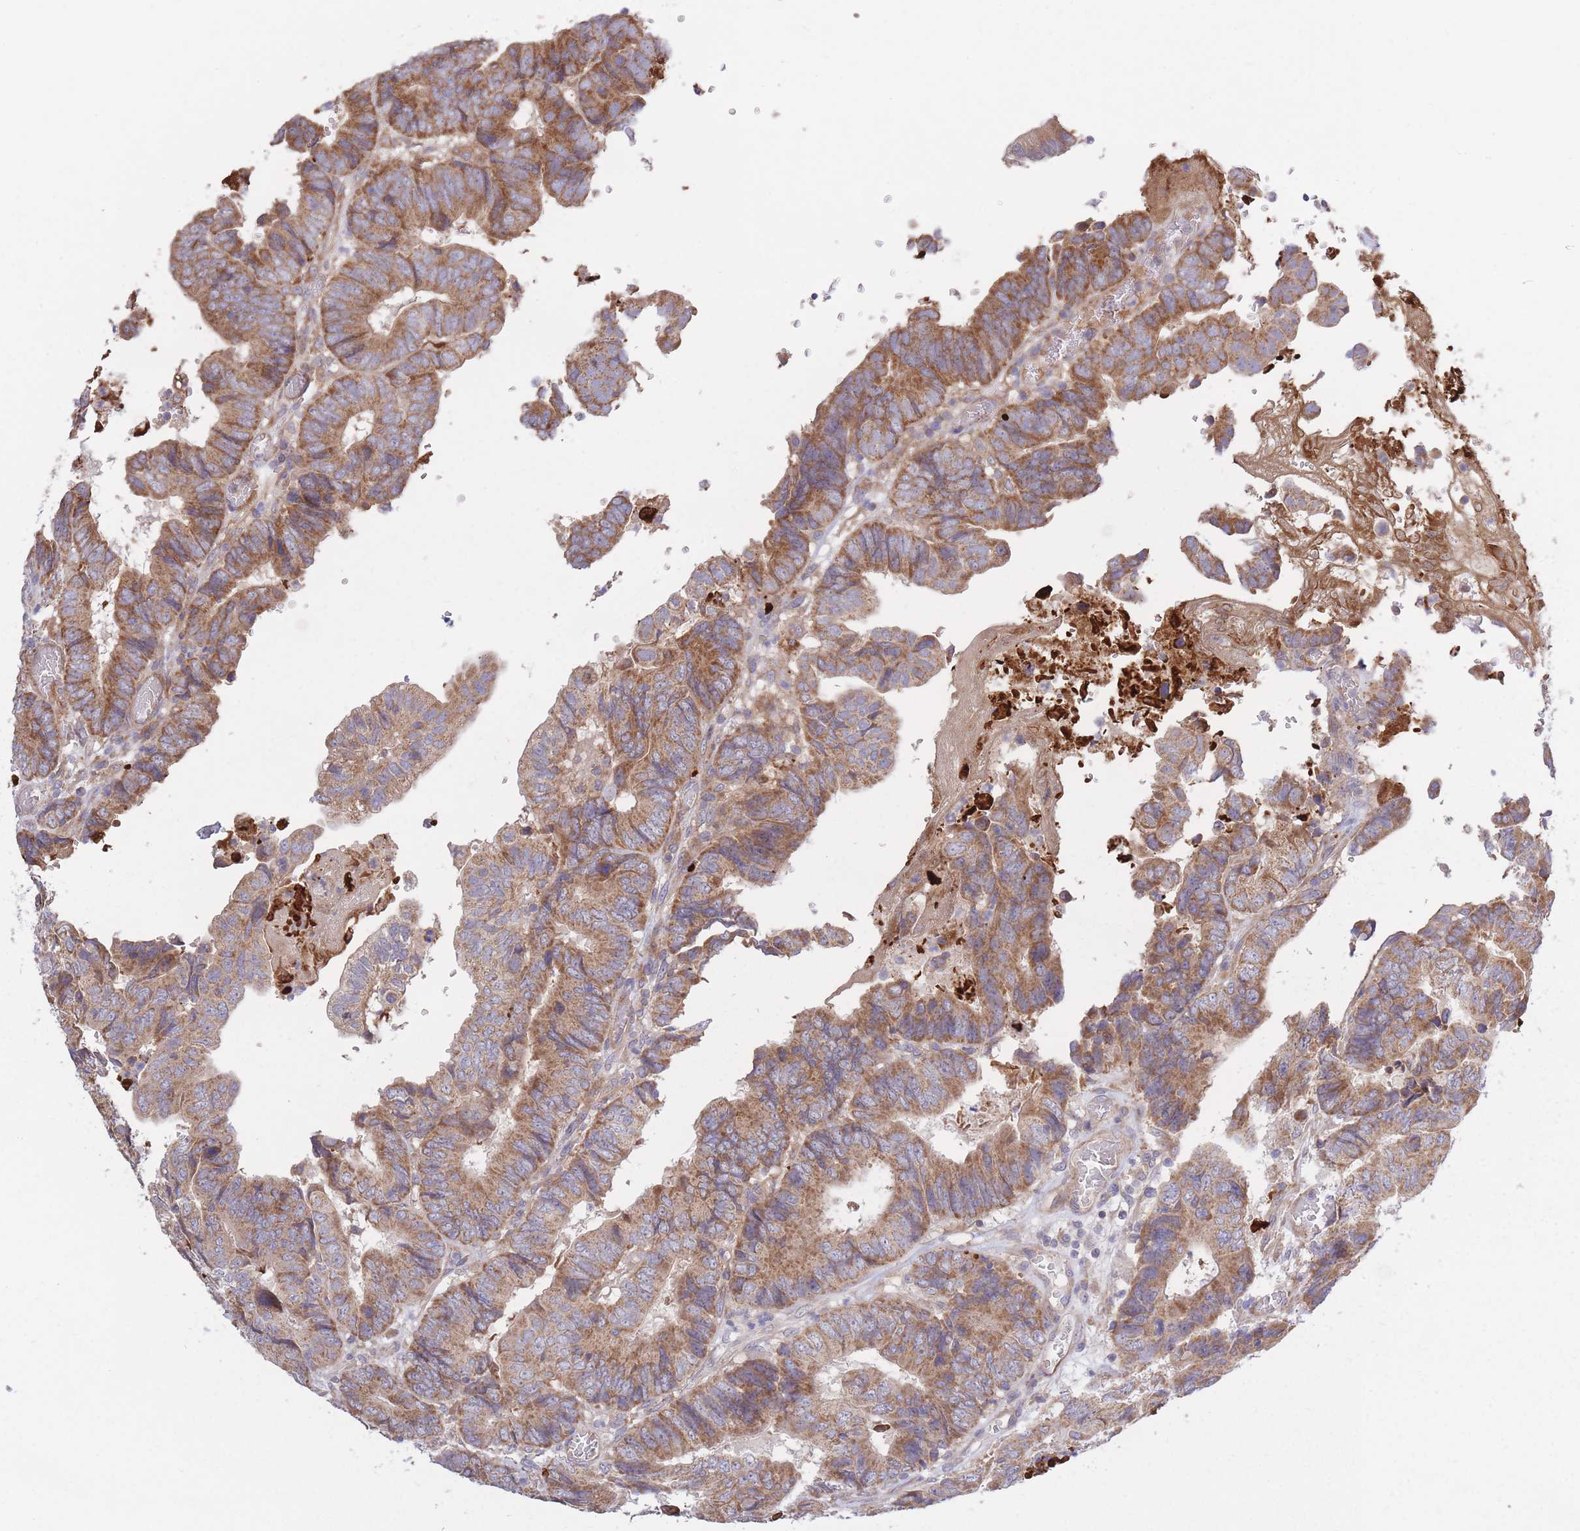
{"staining": {"intensity": "moderate", "quantity": ">75%", "location": "cytoplasmic/membranous"}, "tissue": "colorectal cancer", "cell_type": "Tumor cells", "image_type": "cancer", "snomed": [{"axis": "morphology", "description": "Adenocarcinoma, NOS"}, {"axis": "topography", "description": "Colon"}], "caption": "Immunohistochemical staining of human colorectal cancer demonstrates medium levels of moderate cytoplasmic/membranous staining in about >75% of tumor cells.", "gene": "ATP13A2", "patient": {"sex": "male", "age": 85}}